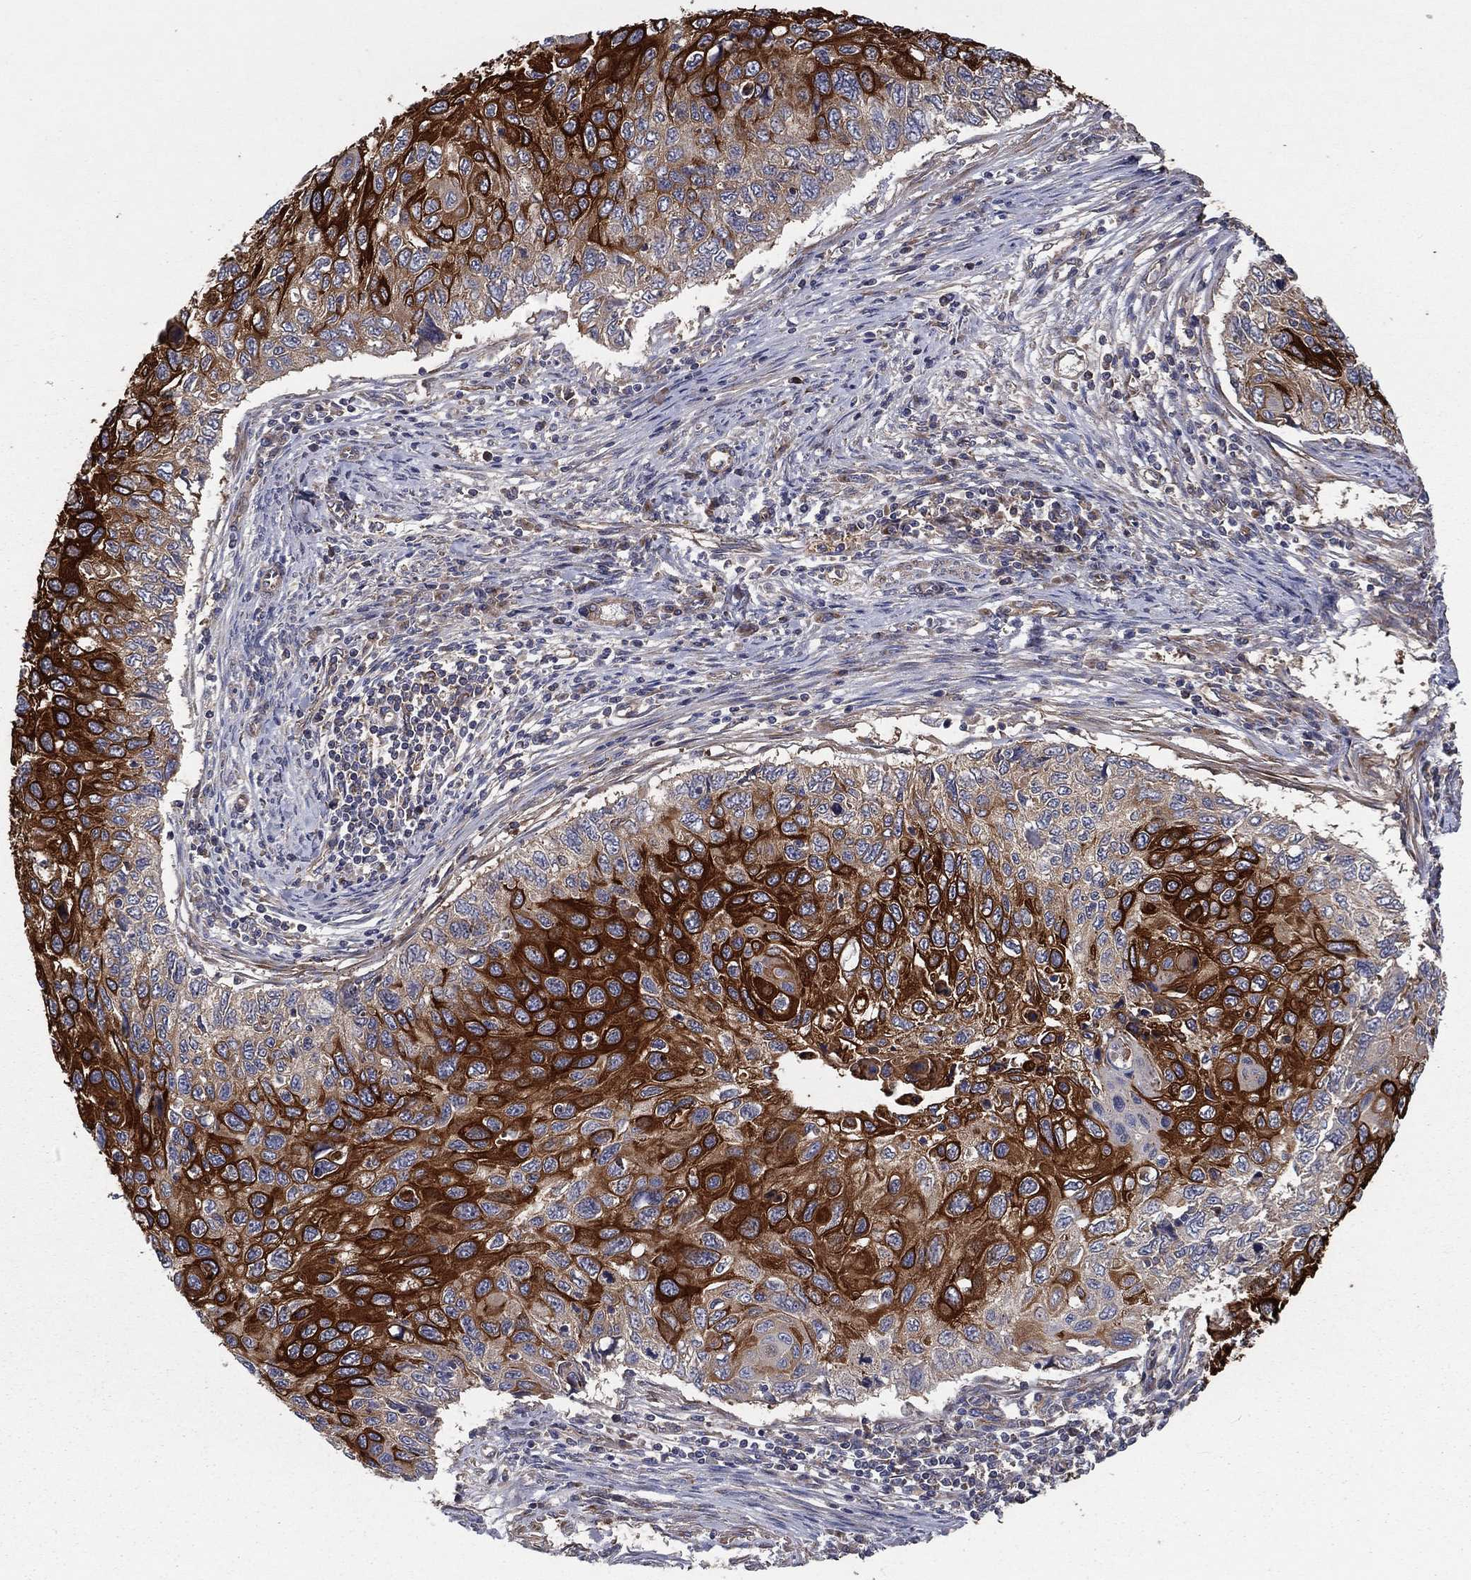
{"staining": {"intensity": "strong", "quantity": "25%-75%", "location": "cytoplasmic/membranous"}, "tissue": "cervical cancer", "cell_type": "Tumor cells", "image_type": "cancer", "snomed": [{"axis": "morphology", "description": "Squamous cell carcinoma, NOS"}, {"axis": "topography", "description": "Cervix"}], "caption": "The immunohistochemical stain shows strong cytoplasmic/membranous expression in tumor cells of cervical cancer (squamous cell carcinoma) tissue.", "gene": "EIF2B5", "patient": {"sex": "female", "age": 70}}